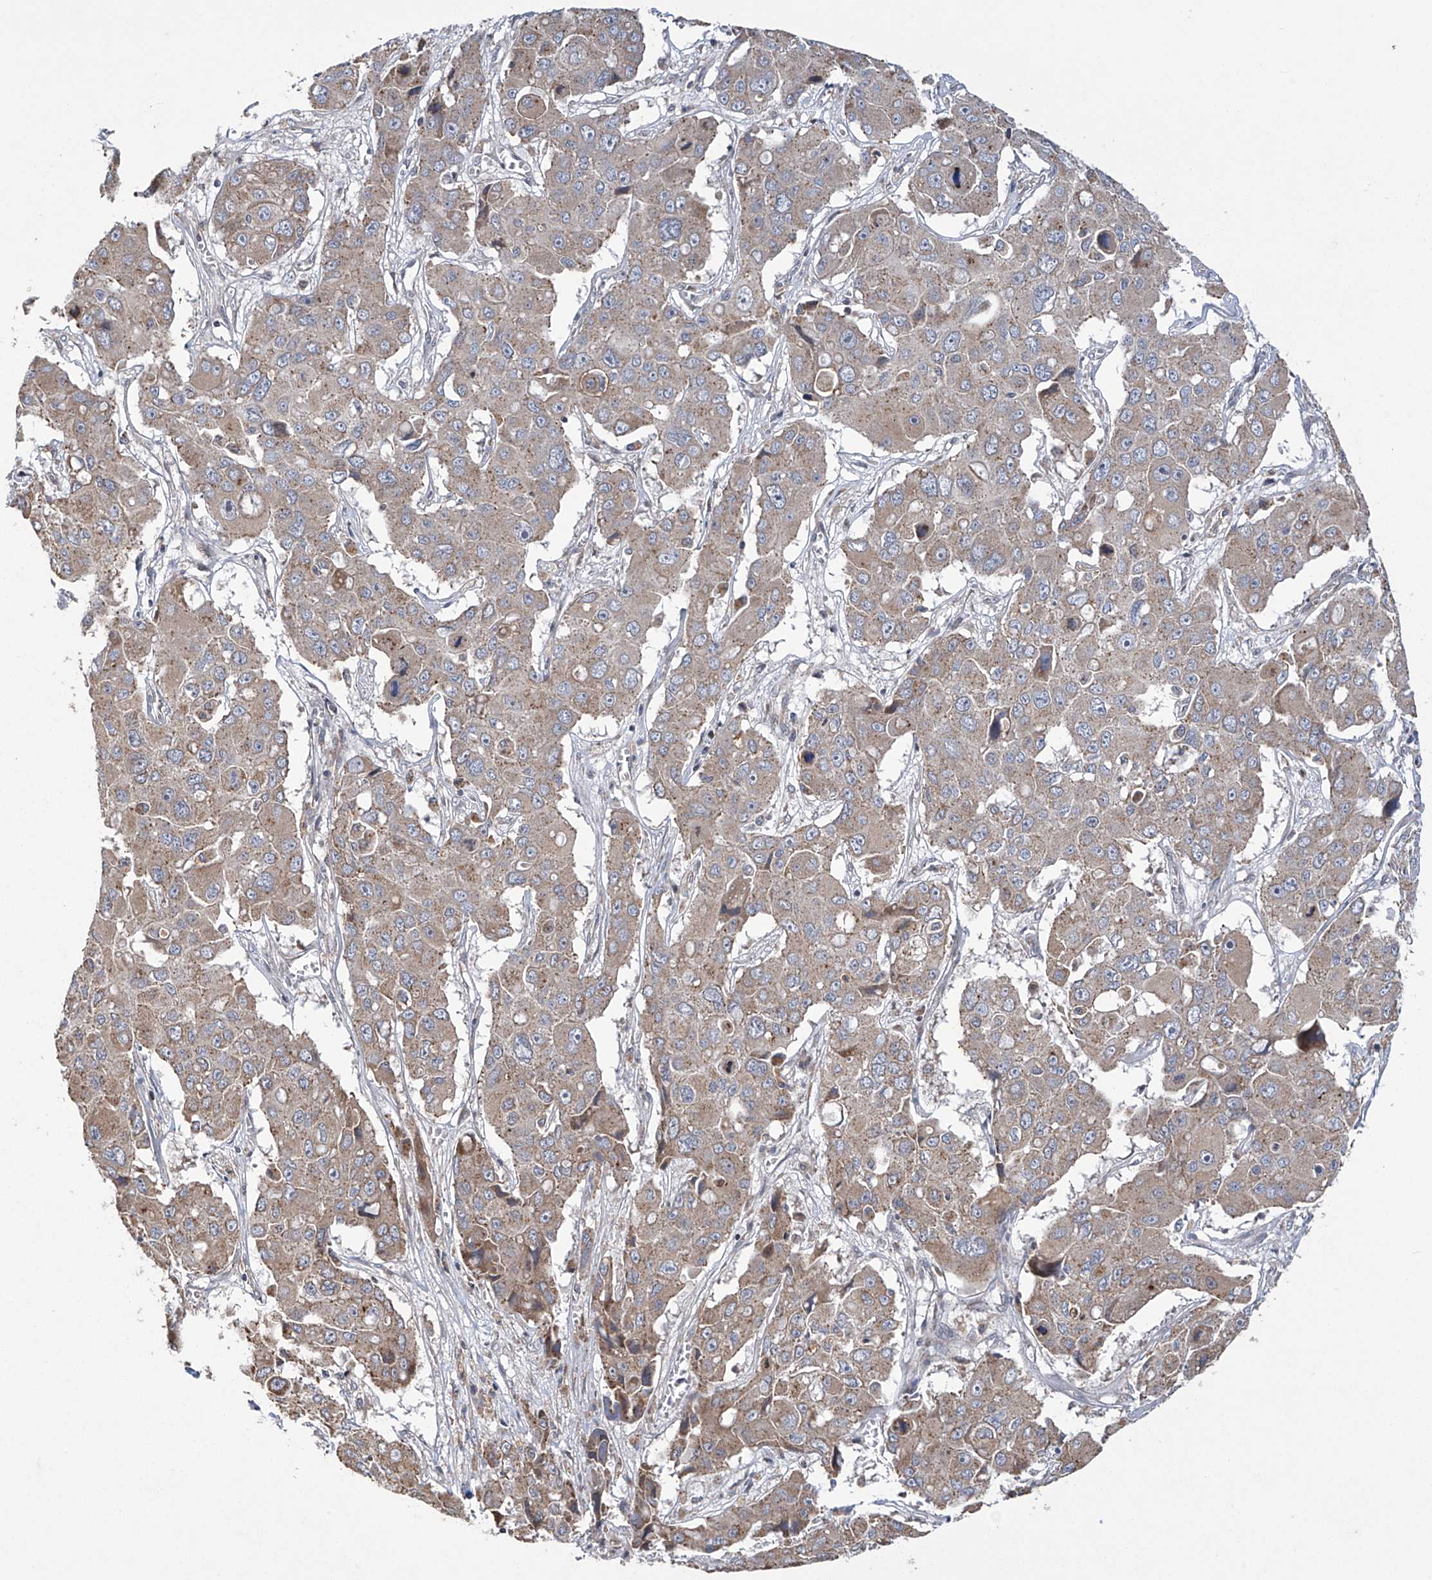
{"staining": {"intensity": "weak", "quantity": ">75%", "location": "cytoplasmic/membranous"}, "tissue": "liver cancer", "cell_type": "Tumor cells", "image_type": "cancer", "snomed": [{"axis": "morphology", "description": "Cholangiocarcinoma"}, {"axis": "topography", "description": "Liver"}], "caption": "Immunohistochemical staining of cholangiocarcinoma (liver) reveals low levels of weak cytoplasmic/membranous protein staining in approximately >75% of tumor cells. The protein of interest is shown in brown color, while the nuclei are stained blue.", "gene": "TRIM60", "patient": {"sex": "male", "age": 67}}